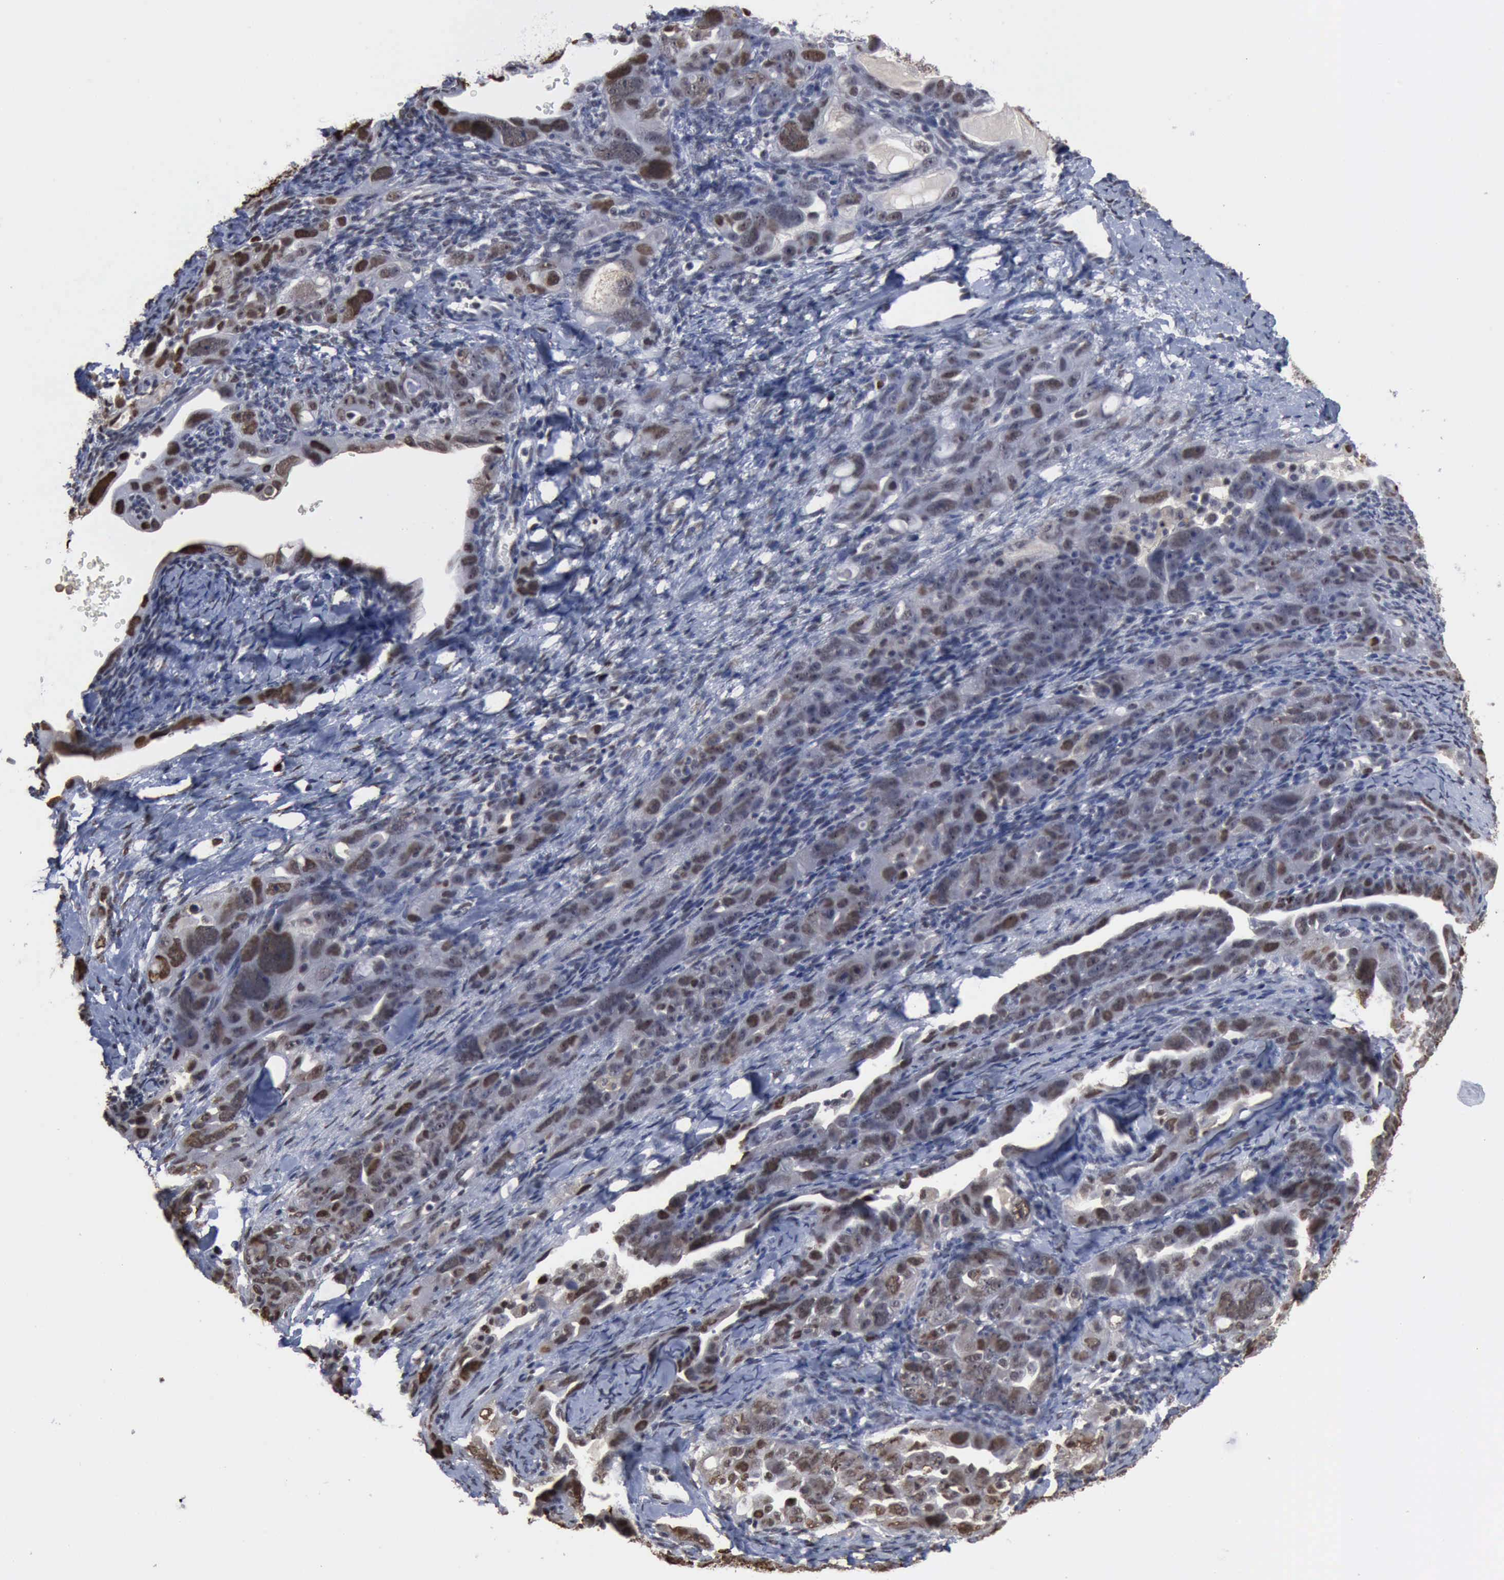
{"staining": {"intensity": "weak", "quantity": "25%-75%", "location": "nuclear"}, "tissue": "ovarian cancer", "cell_type": "Tumor cells", "image_type": "cancer", "snomed": [{"axis": "morphology", "description": "Cystadenocarcinoma, serous, NOS"}, {"axis": "topography", "description": "Ovary"}], "caption": "This photomicrograph reveals IHC staining of human ovarian cancer, with low weak nuclear staining in approximately 25%-75% of tumor cells.", "gene": "PCNA", "patient": {"sex": "female", "age": 66}}